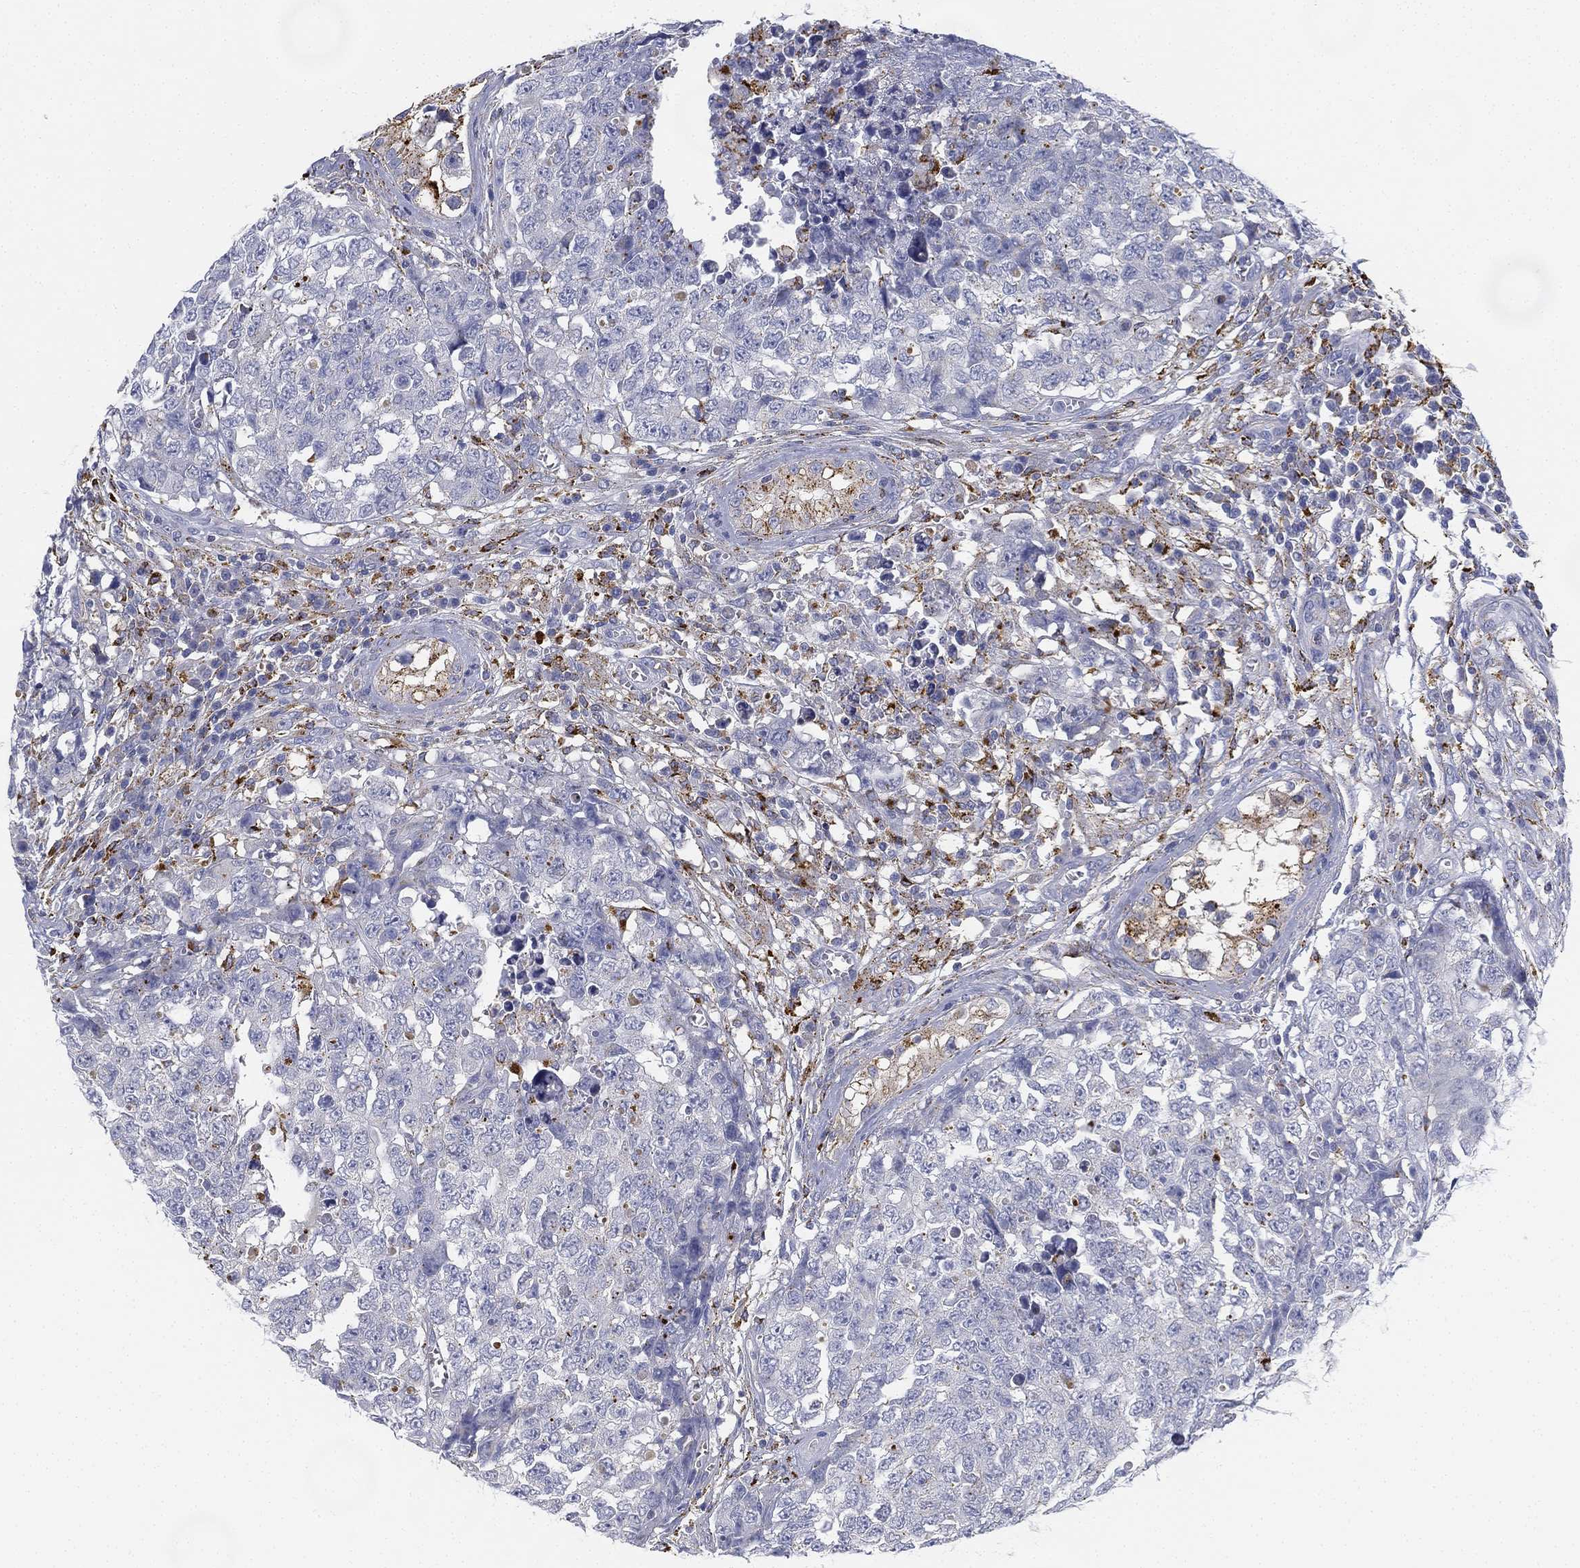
{"staining": {"intensity": "negative", "quantity": "none", "location": "none"}, "tissue": "testis cancer", "cell_type": "Tumor cells", "image_type": "cancer", "snomed": [{"axis": "morphology", "description": "Carcinoma, Embryonal, NOS"}, {"axis": "topography", "description": "Testis"}], "caption": "The histopathology image displays no significant positivity in tumor cells of testis cancer (embryonal carcinoma).", "gene": "NPC2", "patient": {"sex": "male", "age": 23}}